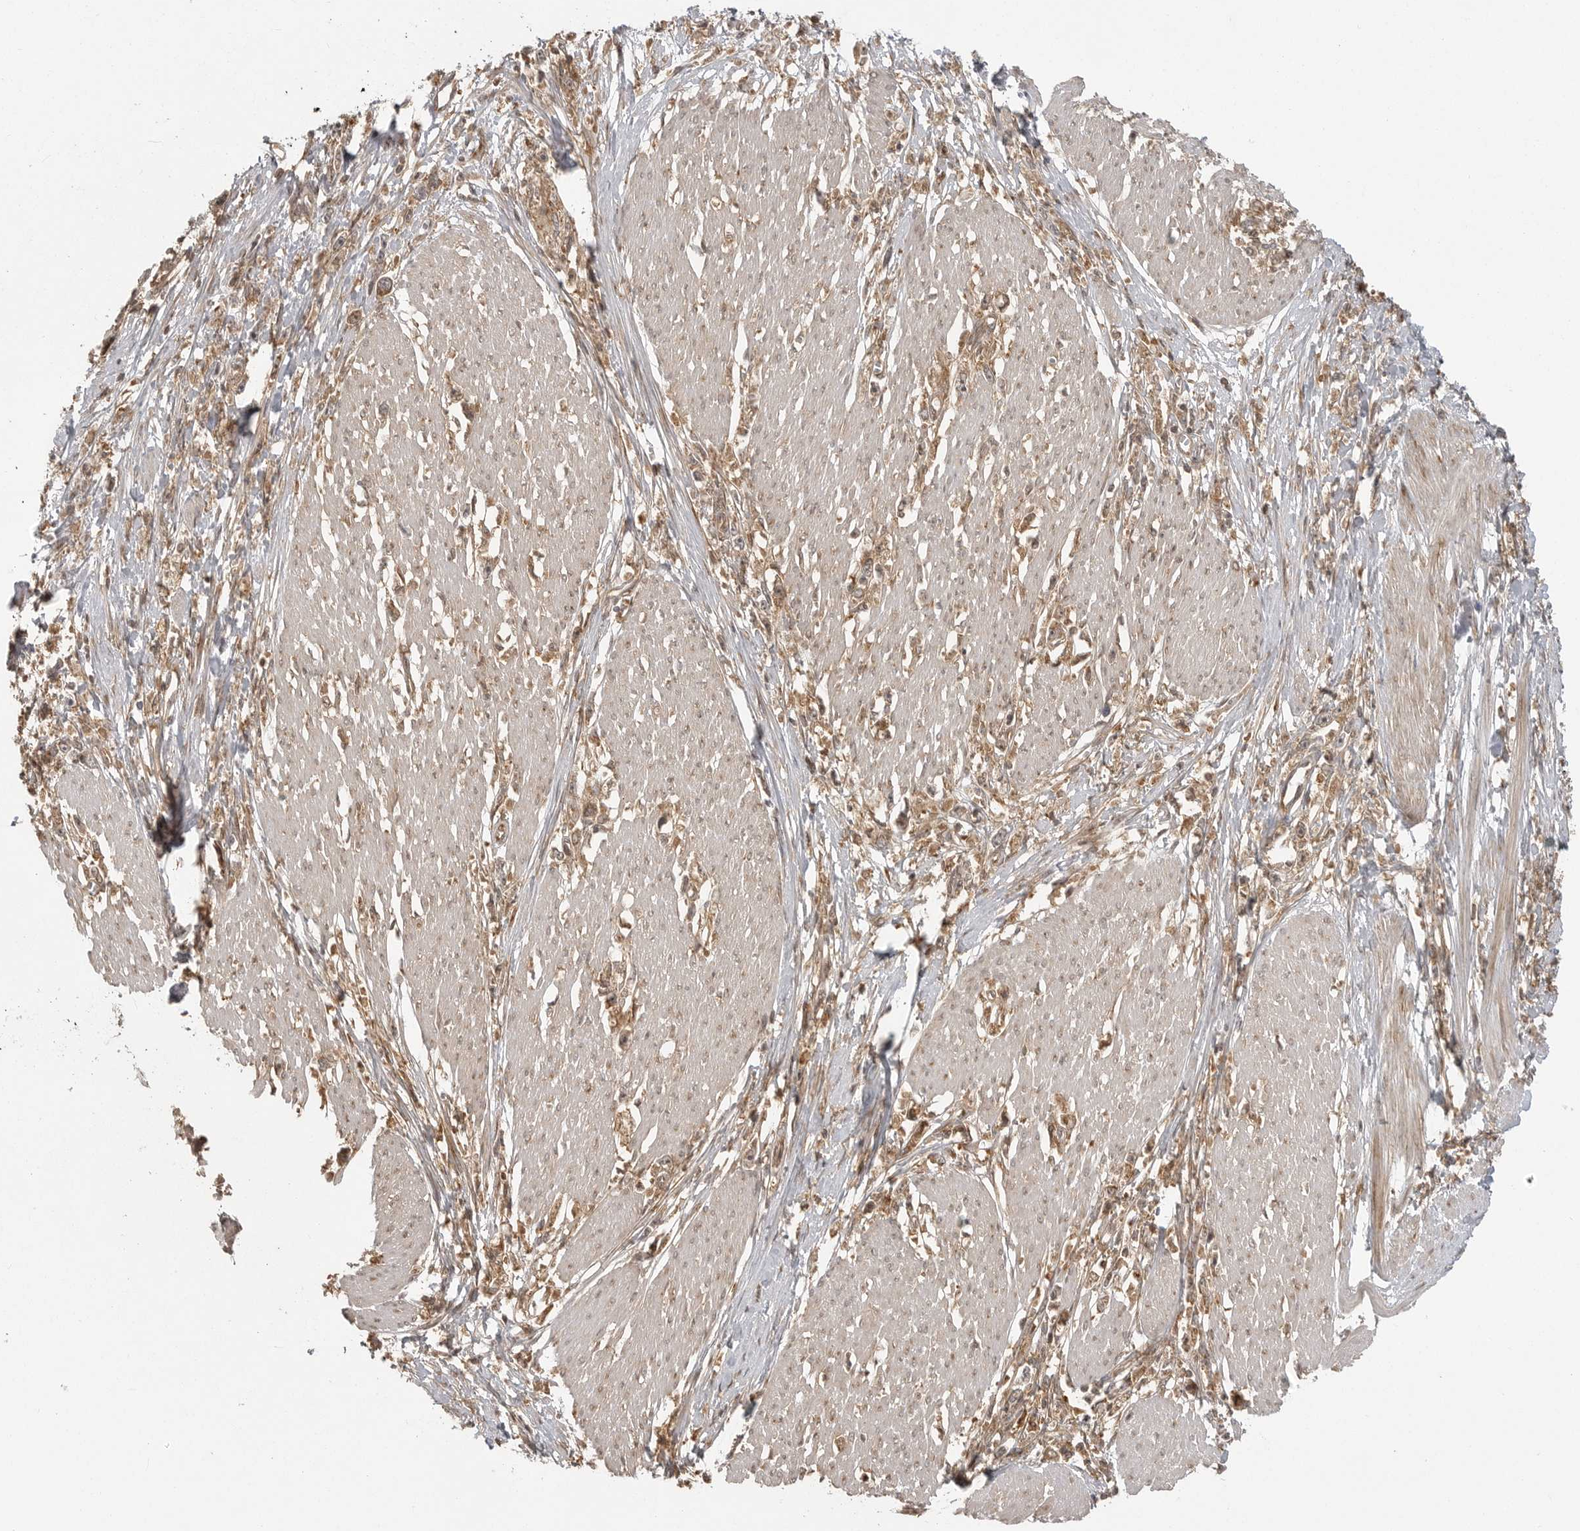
{"staining": {"intensity": "moderate", "quantity": ">75%", "location": "cytoplasmic/membranous"}, "tissue": "stomach cancer", "cell_type": "Tumor cells", "image_type": "cancer", "snomed": [{"axis": "morphology", "description": "Adenocarcinoma, NOS"}, {"axis": "topography", "description": "Stomach"}], "caption": "The micrograph demonstrates staining of adenocarcinoma (stomach), revealing moderate cytoplasmic/membranous protein expression (brown color) within tumor cells.", "gene": "FAT3", "patient": {"sex": "female", "age": 59}}